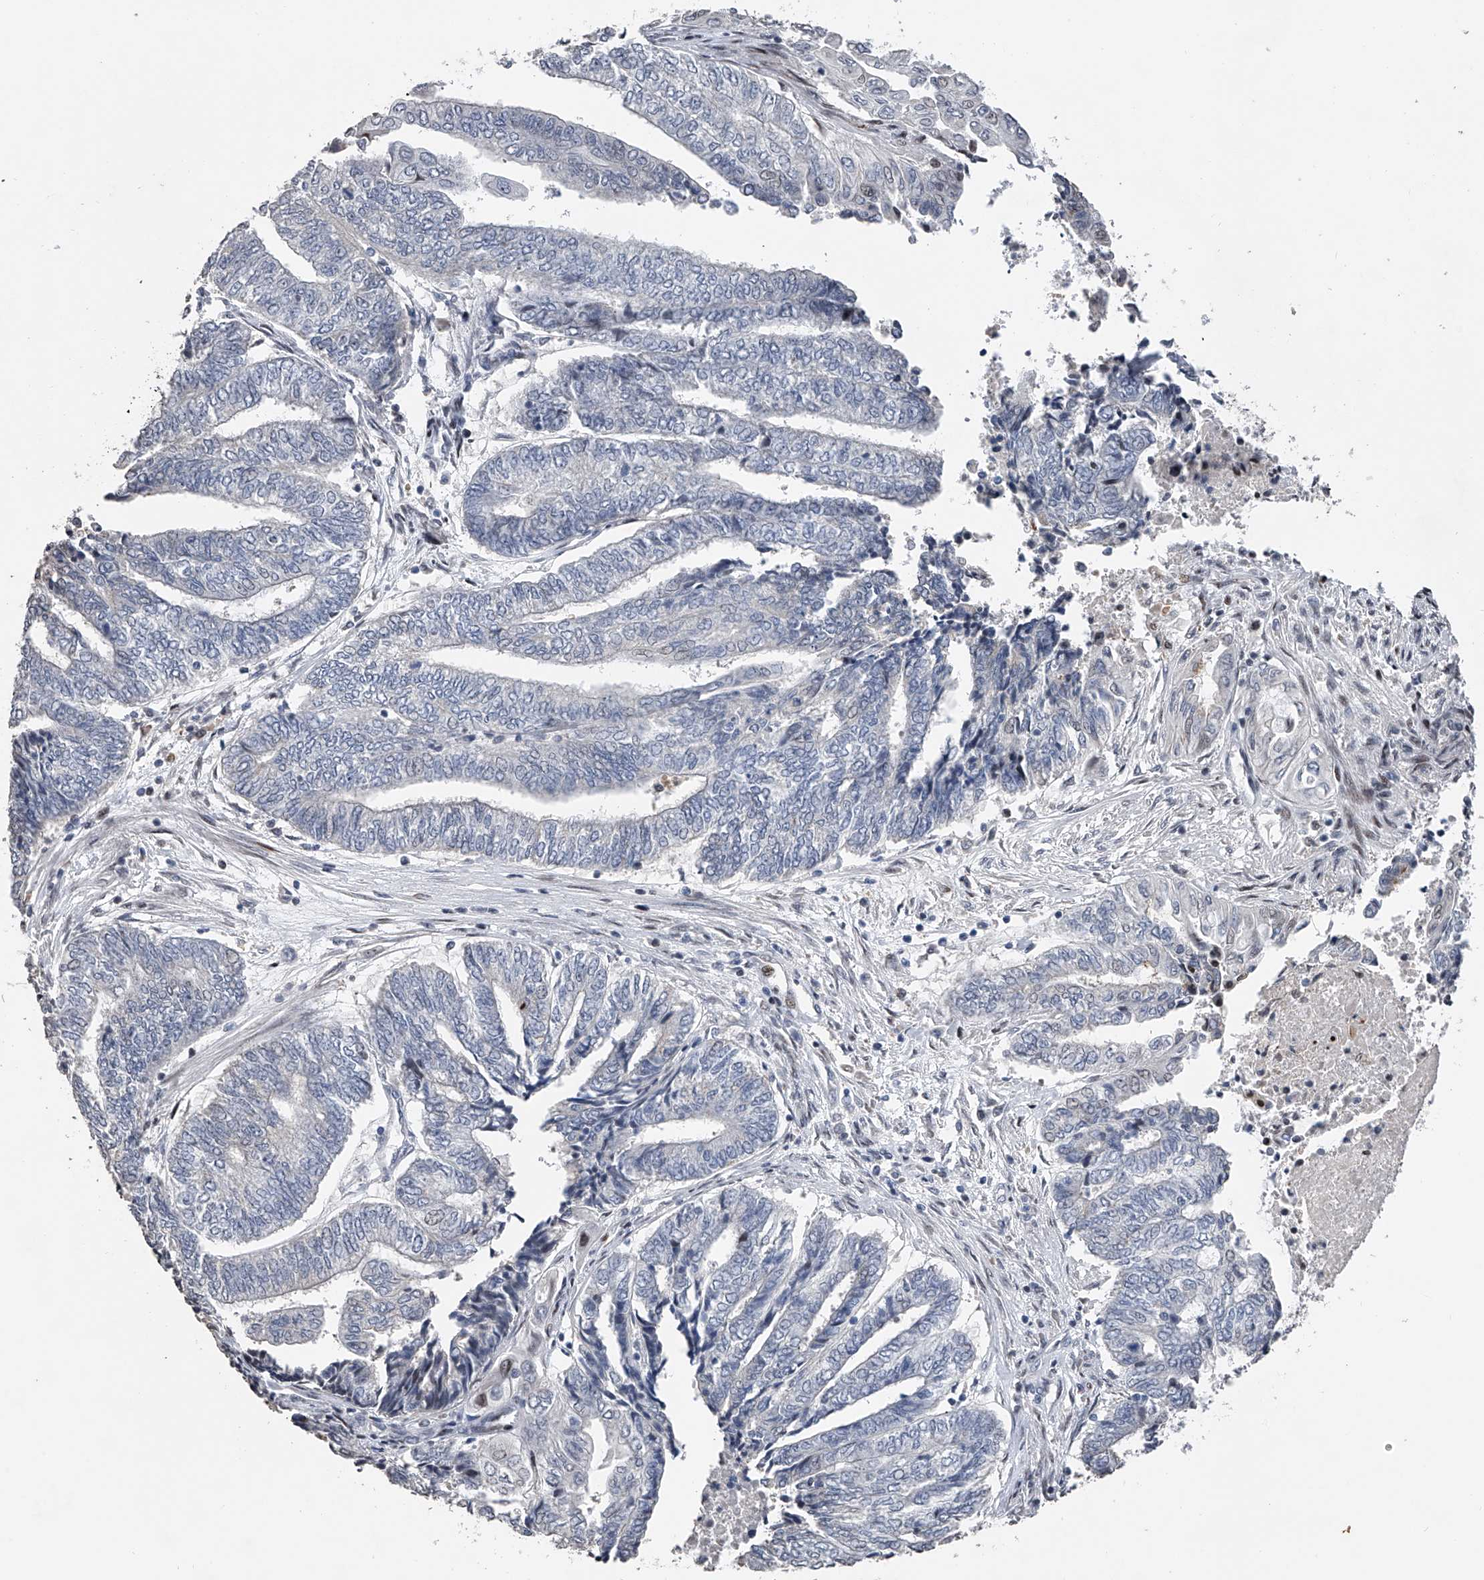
{"staining": {"intensity": "negative", "quantity": "none", "location": "none"}, "tissue": "endometrial cancer", "cell_type": "Tumor cells", "image_type": "cancer", "snomed": [{"axis": "morphology", "description": "Adenocarcinoma, NOS"}, {"axis": "topography", "description": "Uterus"}, {"axis": "topography", "description": "Endometrium"}], "caption": "Immunohistochemistry (IHC) histopathology image of human endometrial cancer (adenocarcinoma) stained for a protein (brown), which displays no expression in tumor cells.", "gene": "RWDD2A", "patient": {"sex": "female", "age": 70}}